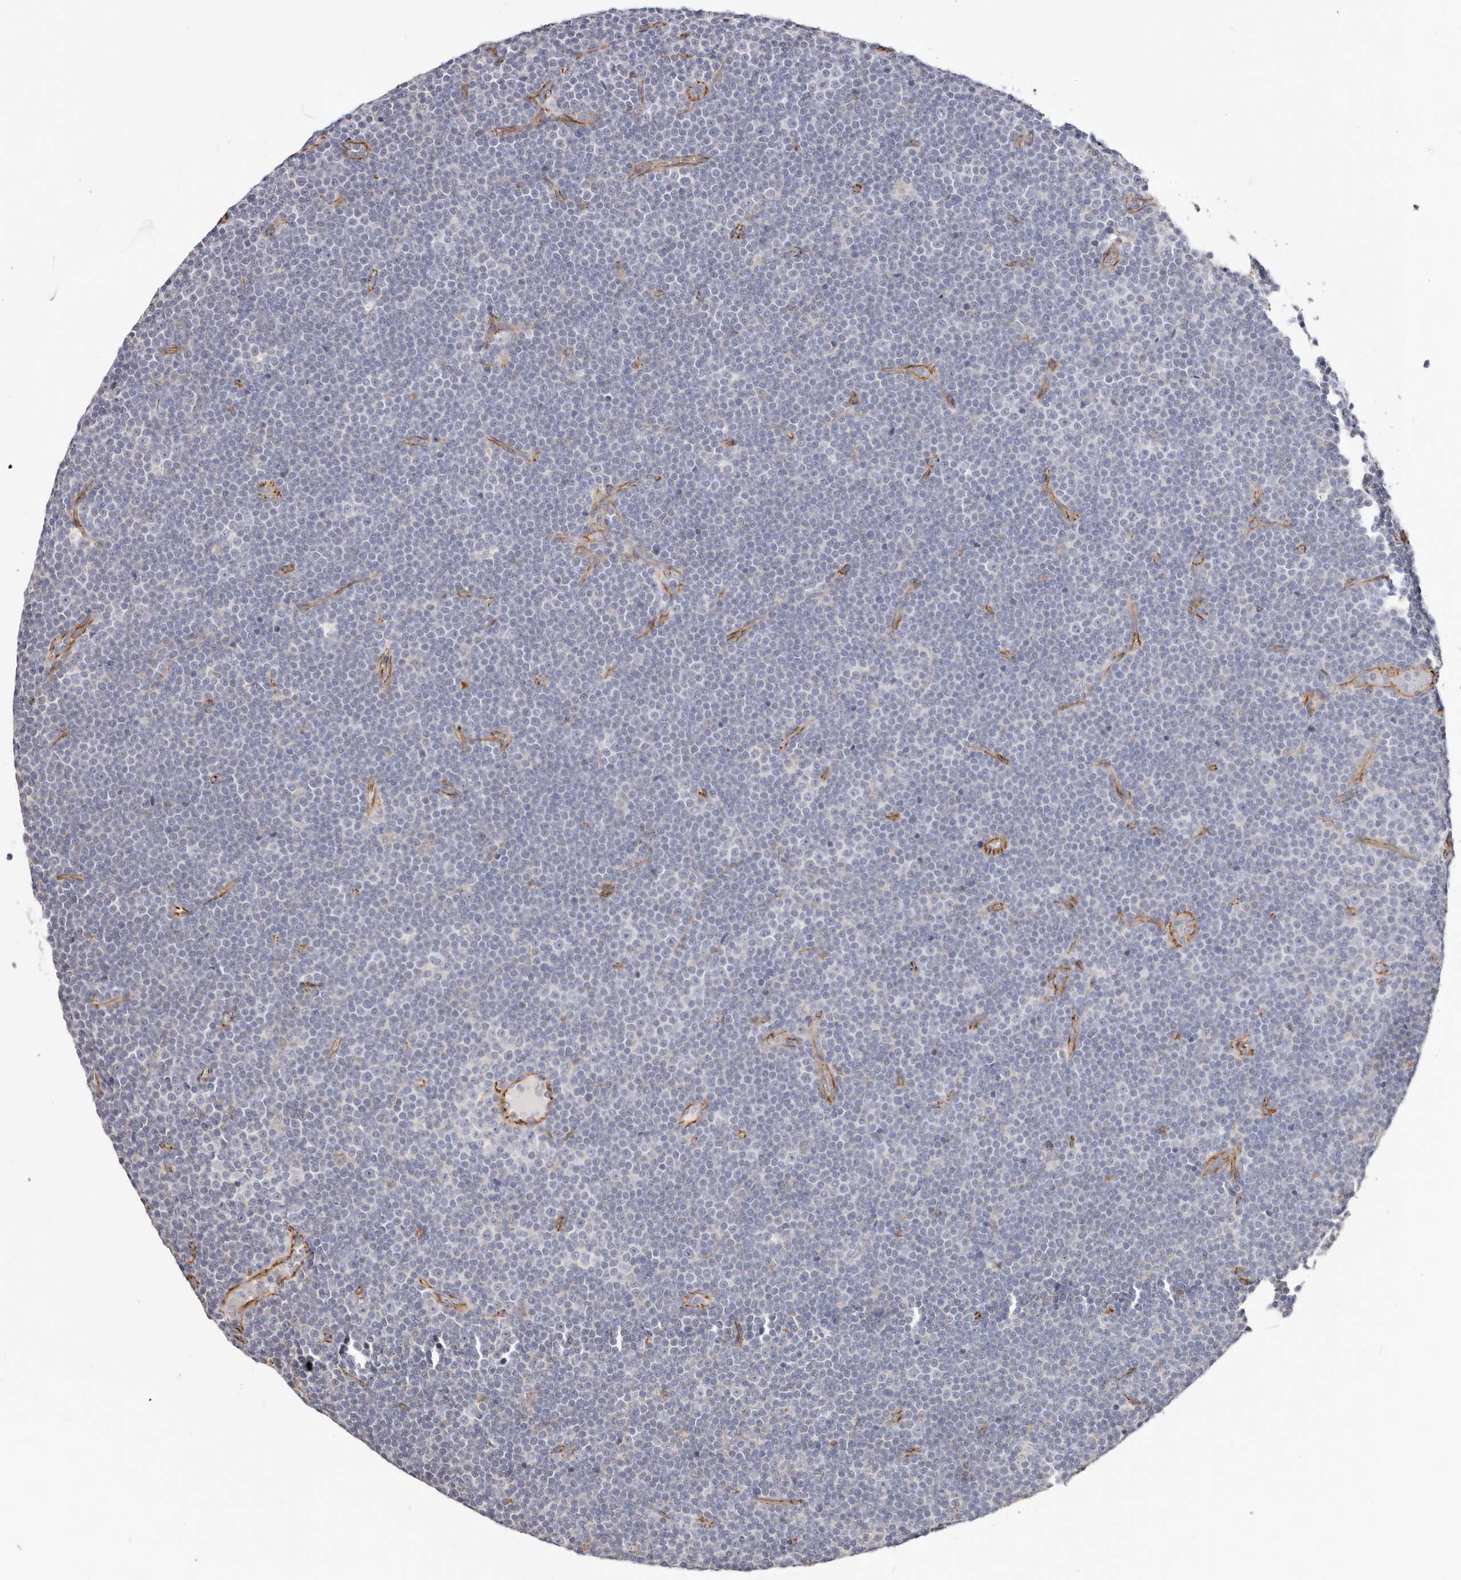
{"staining": {"intensity": "negative", "quantity": "none", "location": "none"}, "tissue": "lymphoma", "cell_type": "Tumor cells", "image_type": "cancer", "snomed": [{"axis": "morphology", "description": "Malignant lymphoma, non-Hodgkin's type, Low grade"}, {"axis": "topography", "description": "Lymph node"}], "caption": "Immunohistochemical staining of lymphoma shows no significant positivity in tumor cells. (Immunohistochemistry (ihc), brightfield microscopy, high magnification).", "gene": "CTNNB1", "patient": {"sex": "female", "age": 67}}